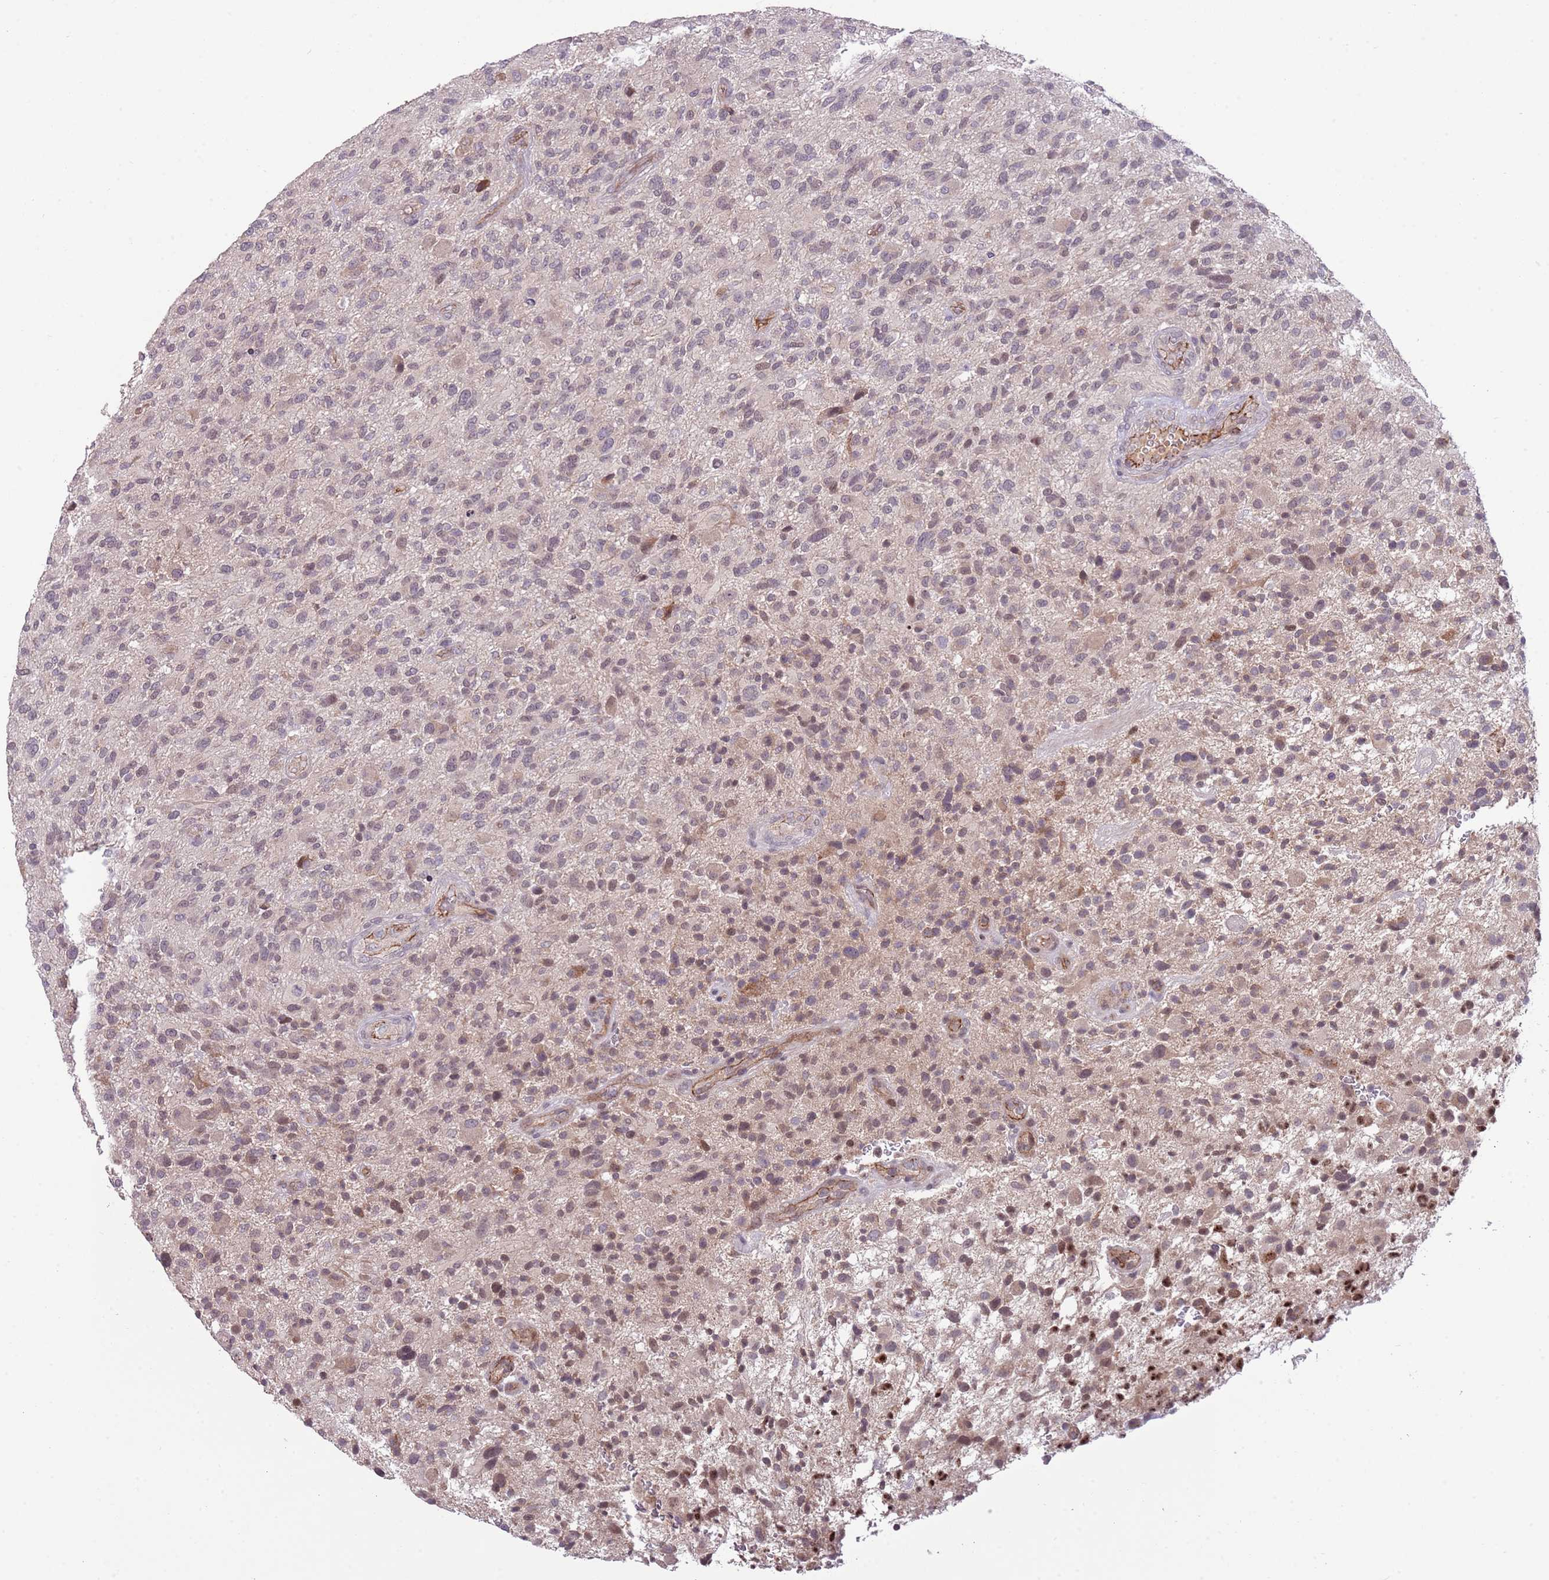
{"staining": {"intensity": "moderate", "quantity": "<25%", "location": "nuclear"}, "tissue": "glioma", "cell_type": "Tumor cells", "image_type": "cancer", "snomed": [{"axis": "morphology", "description": "Glioma, malignant, High grade"}, {"axis": "topography", "description": "Brain"}], "caption": "A micrograph of human high-grade glioma (malignant) stained for a protein reveals moderate nuclear brown staining in tumor cells.", "gene": "DPP10", "patient": {"sex": "male", "age": 47}}